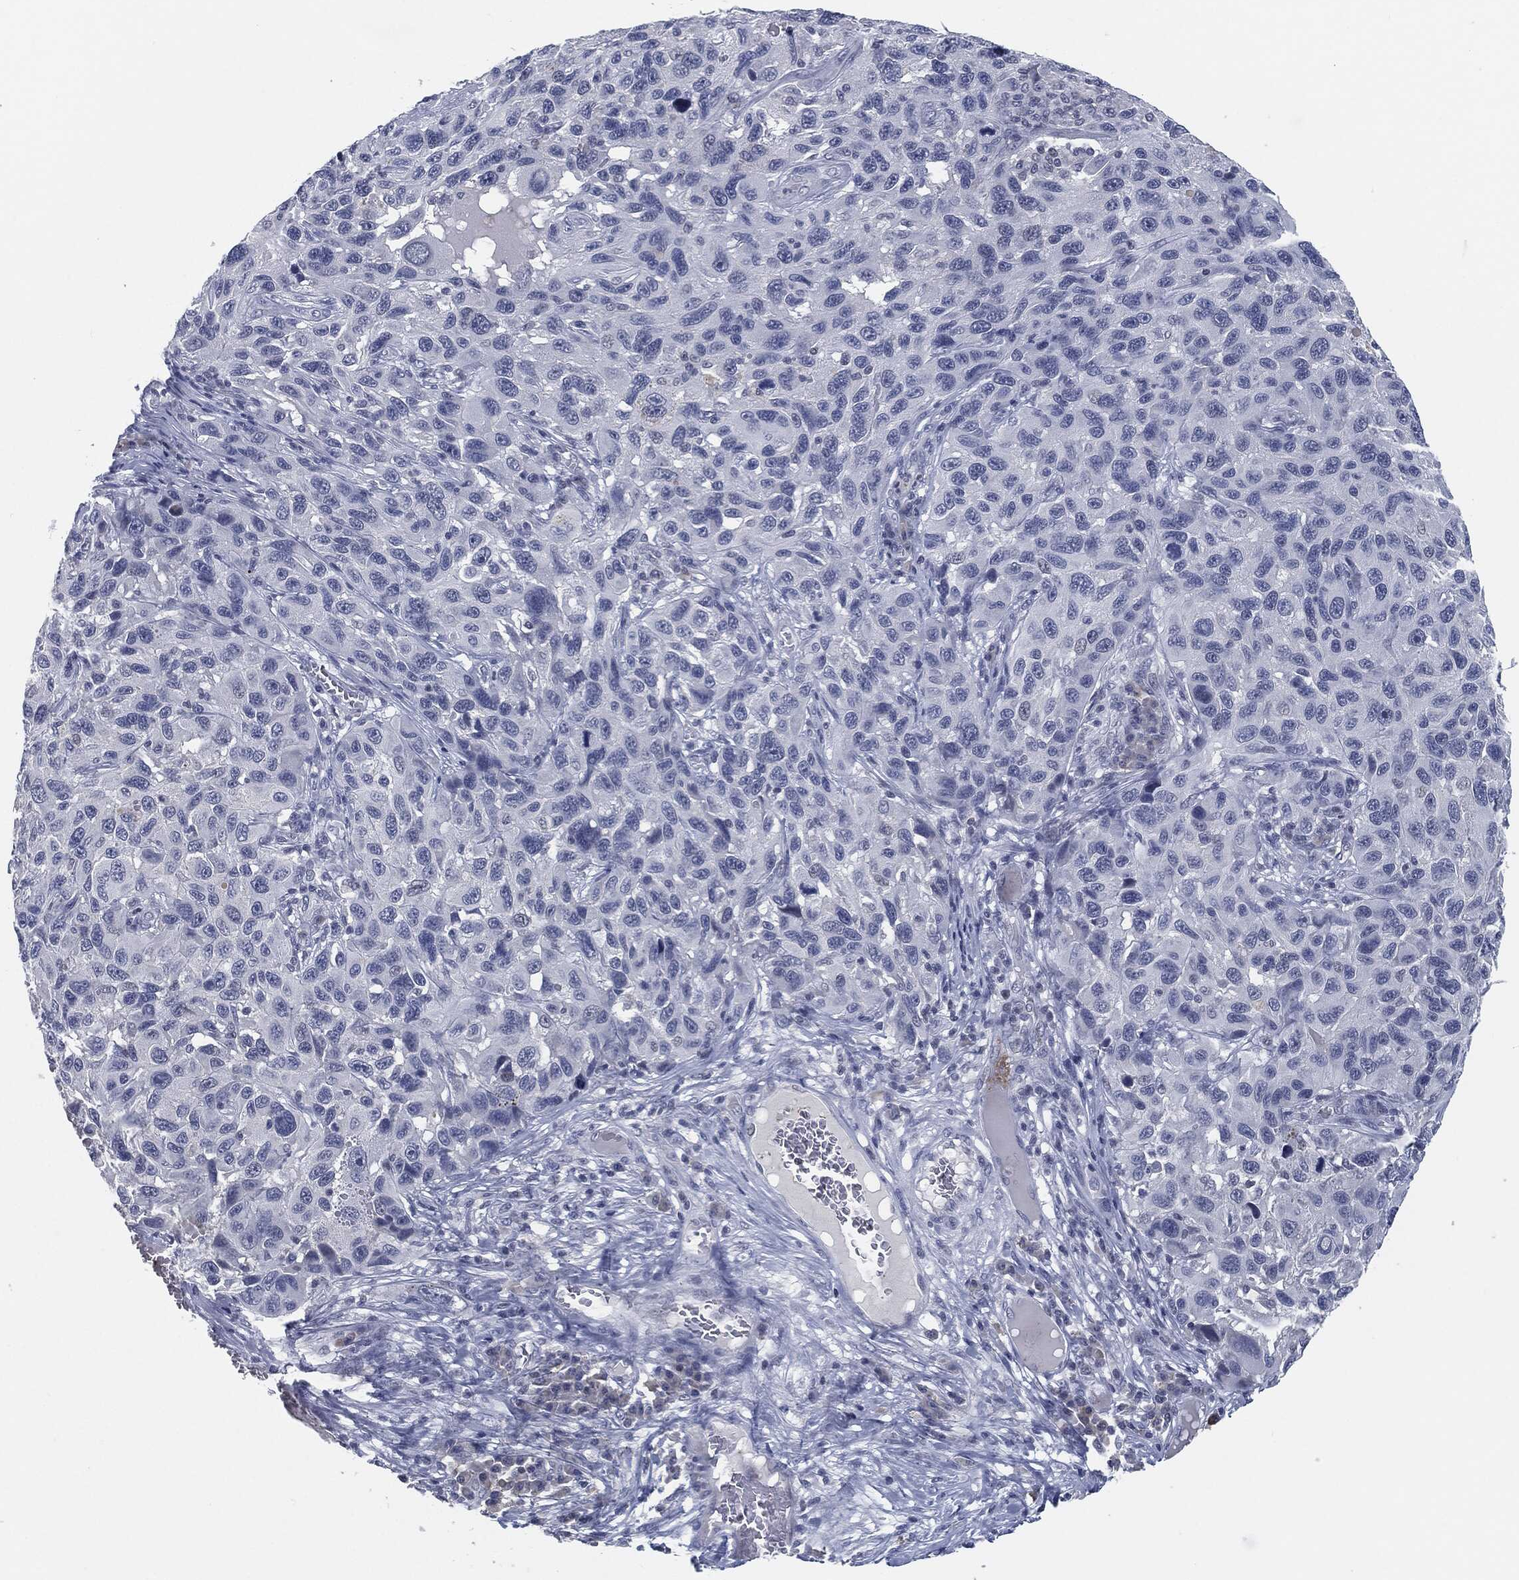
{"staining": {"intensity": "negative", "quantity": "none", "location": "none"}, "tissue": "melanoma", "cell_type": "Tumor cells", "image_type": "cancer", "snomed": [{"axis": "morphology", "description": "Malignant melanoma, NOS"}, {"axis": "topography", "description": "Skin"}], "caption": "There is no significant positivity in tumor cells of malignant melanoma.", "gene": "PROM1", "patient": {"sex": "male", "age": 53}}